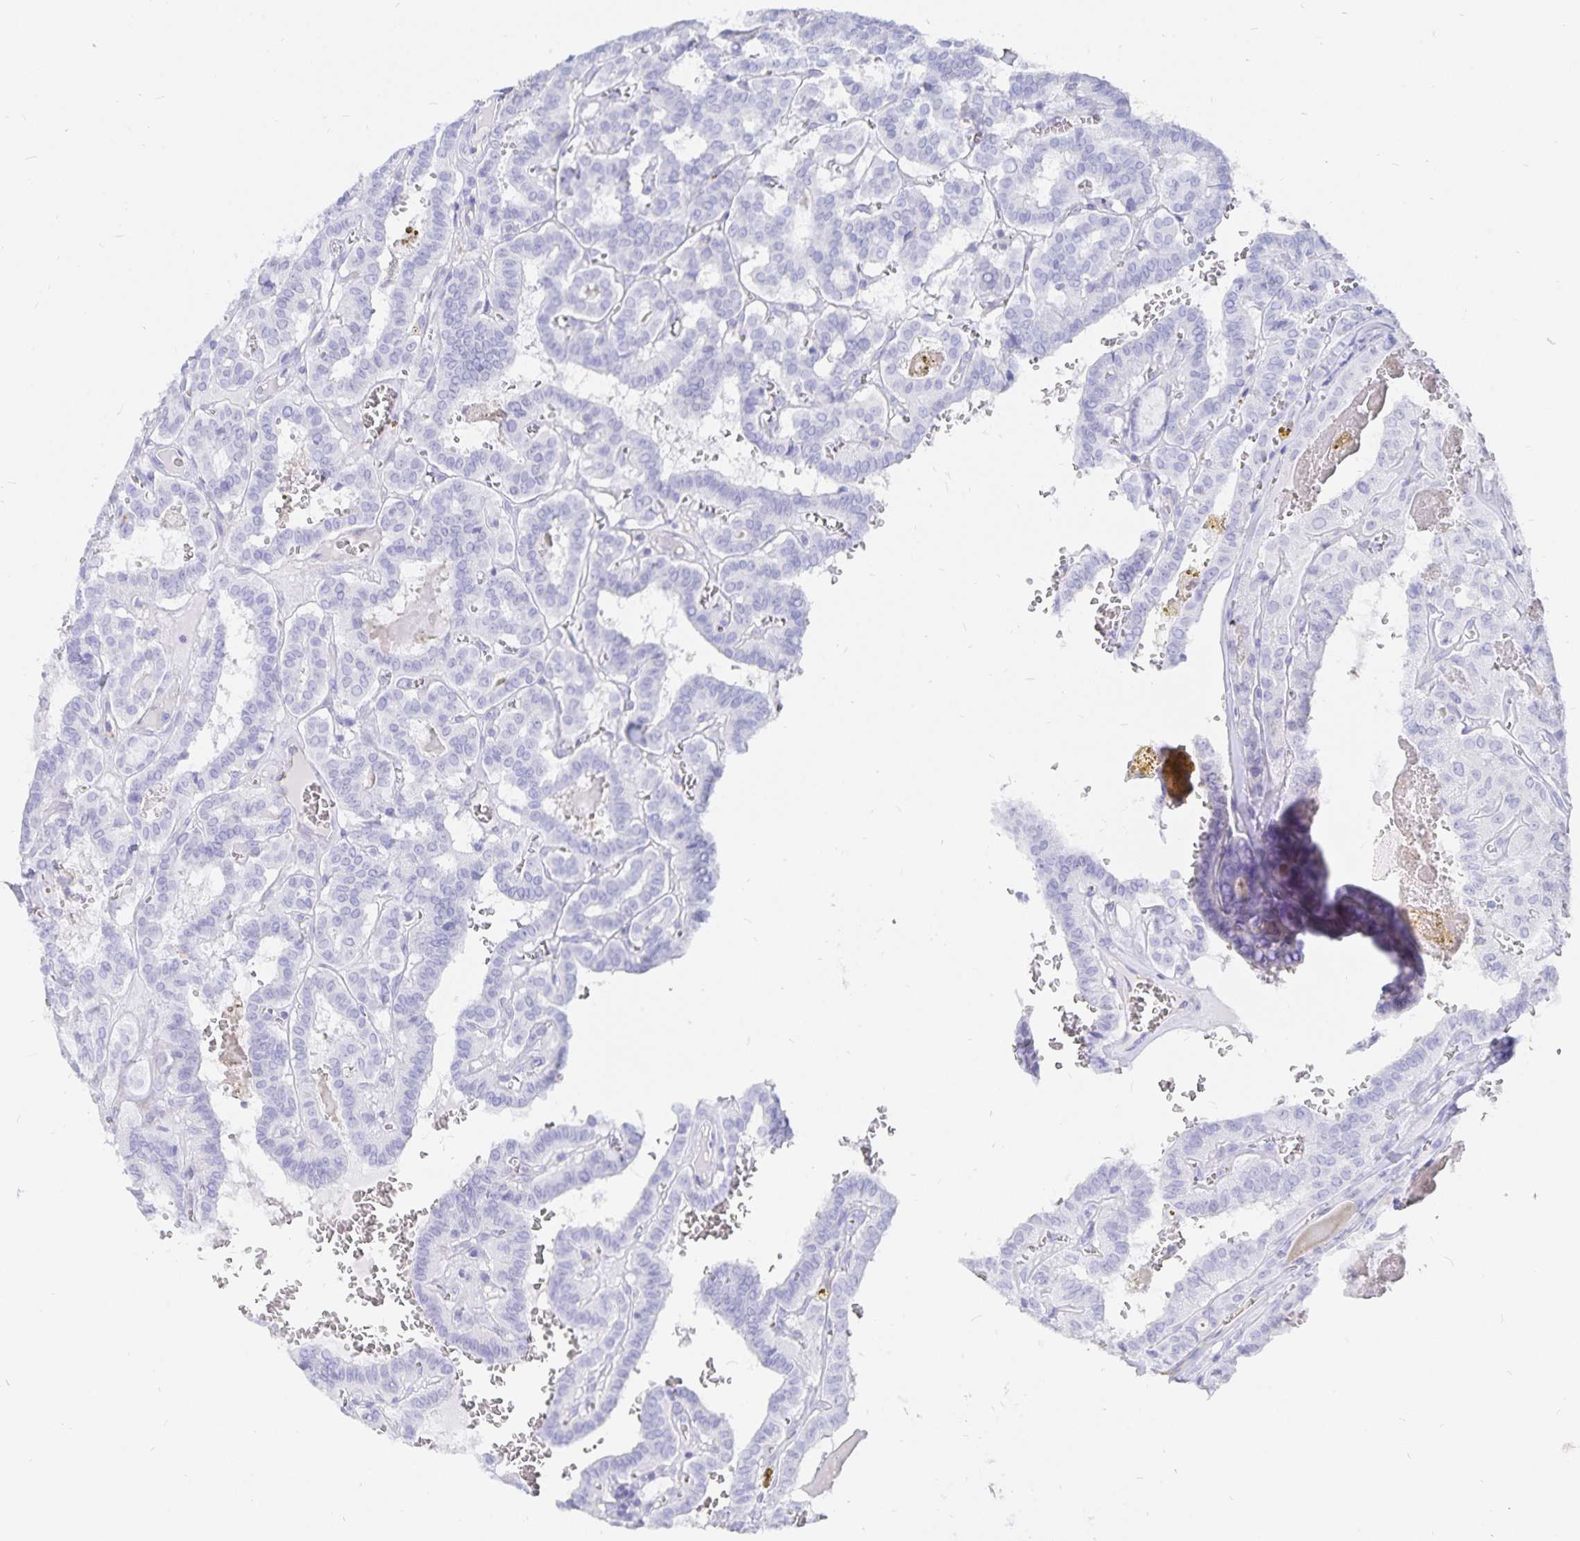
{"staining": {"intensity": "negative", "quantity": "none", "location": "none"}, "tissue": "thyroid cancer", "cell_type": "Tumor cells", "image_type": "cancer", "snomed": [{"axis": "morphology", "description": "Papillary adenocarcinoma, NOS"}, {"axis": "topography", "description": "Thyroid gland"}], "caption": "IHC photomicrograph of neoplastic tissue: human thyroid papillary adenocarcinoma stained with DAB displays no significant protein positivity in tumor cells.", "gene": "INSL5", "patient": {"sex": "female", "age": 21}}